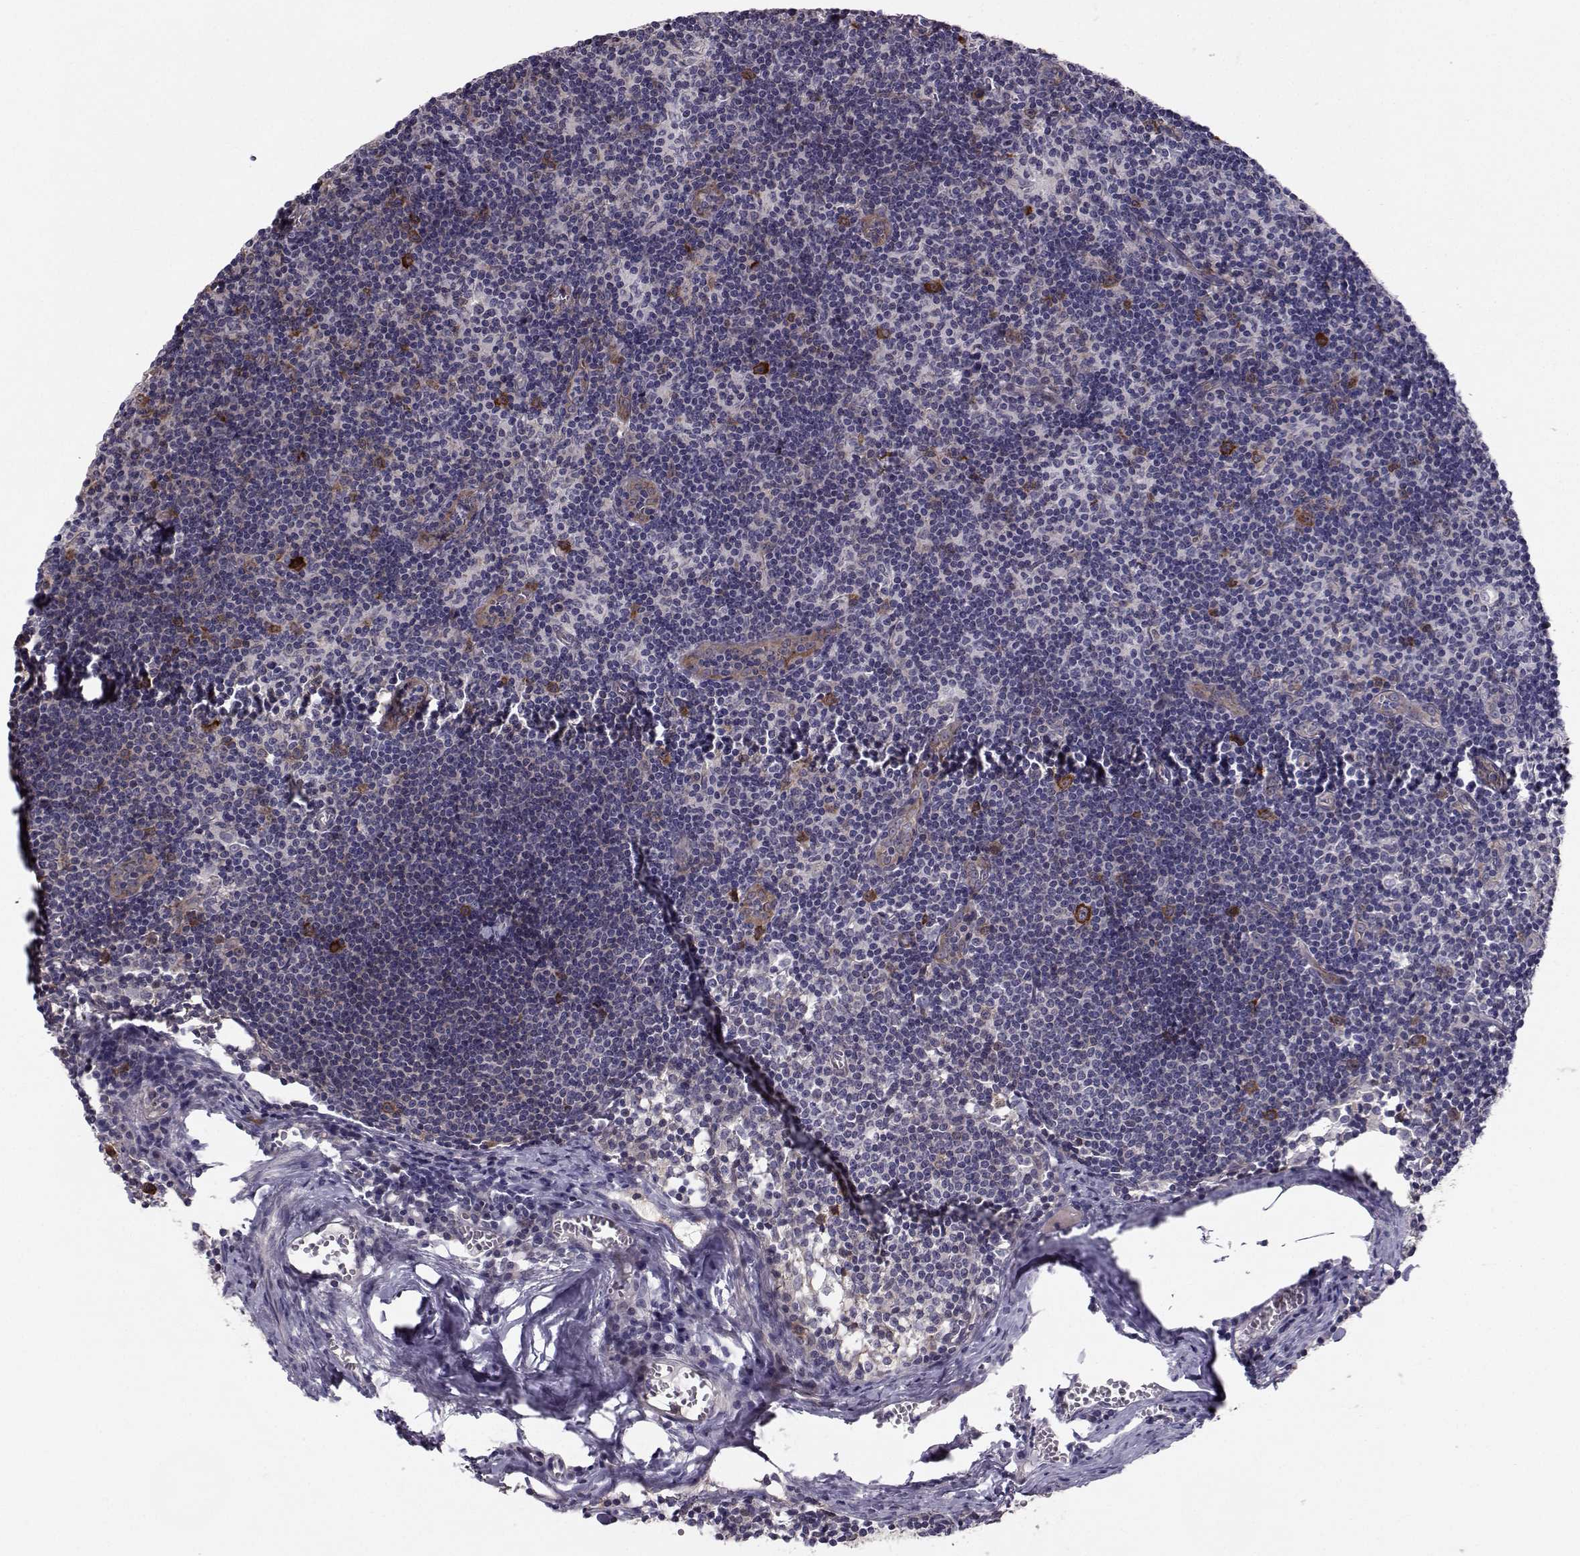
{"staining": {"intensity": "strong", "quantity": "<25%", "location": "cytoplasmic/membranous"}, "tissue": "lymph node", "cell_type": "Germinal center cells", "image_type": "normal", "snomed": [{"axis": "morphology", "description": "Normal tissue, NOS"}, {"axis": "topography", "description": "Lymph node"}], "caption": "Immunohistochemistry (DAB (3,3'-diaminobenzidine)) staining of unremarkable human lymph node demonstrates strong cytoplasmic/membranous protein staining in about <25% of germinal center cells. (Stains: DAB (3,3'-diaminobenzidine) in brown, nuclei in blue, Microscopy: brightfield microscopy at high magnification).", "gene": "HSP90AB1", "patient": {"sex": "male", "age": 59}}